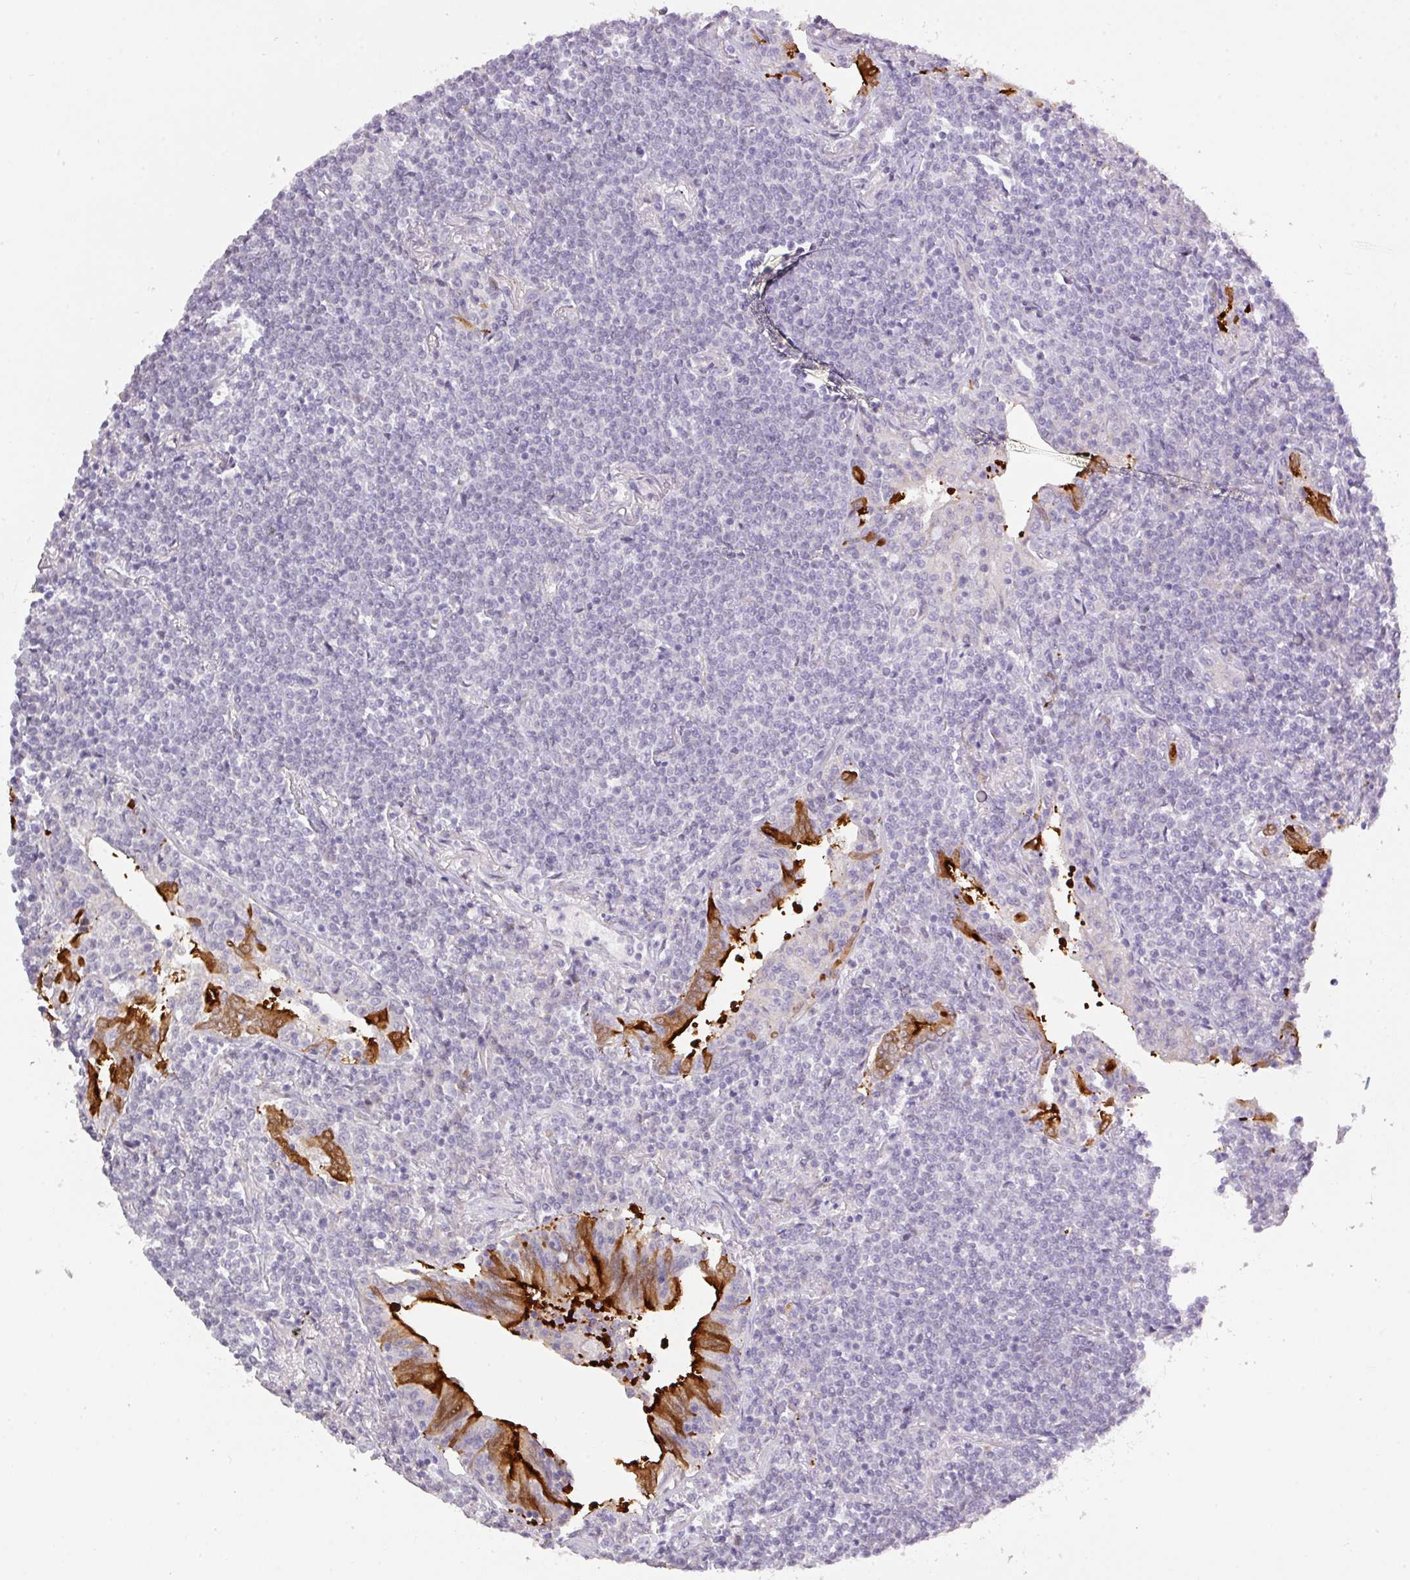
{"staining": {"intensity": "negative", "quantity": "none", "location": "none"}, "tissue": "lymphoma", "cell_type": "Tumor cells", "image_type": "cancer", "snomed": [{"axis": "morphology", "description": "Malignant lymphoma, non-Hodgkin's type, Low grade"}, {"axis": "topography", "description": "Lung"}], "caption": "Tumor cells are negative for brown protein staining in low-grade malignant lymphoma, non-Hodgkin's type.", "gene": "ANKRD13B", "patient": {"sex": "female", "age": 71}}